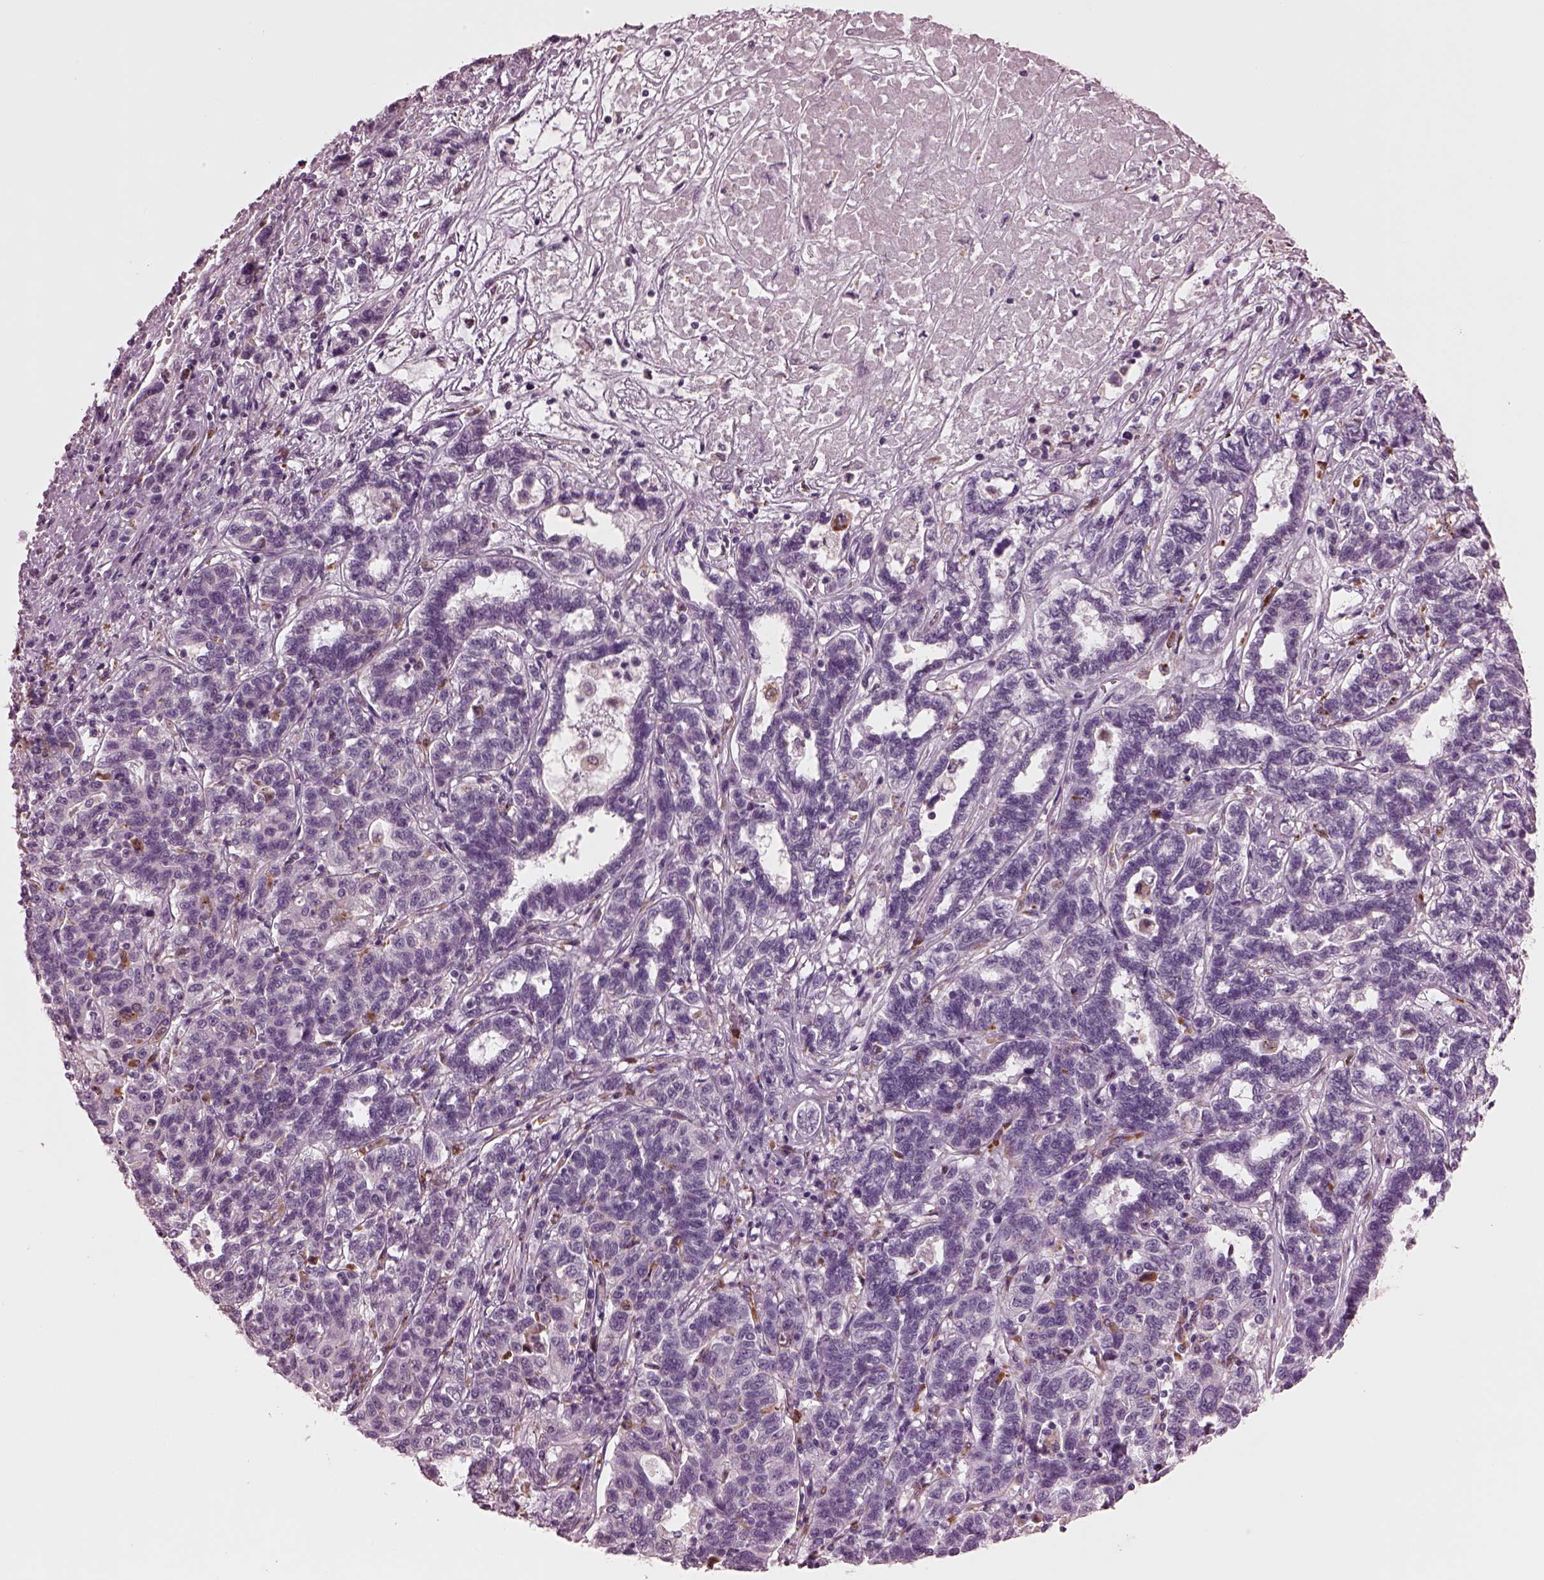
{"staining": {"intensity": "negative", "quantity": "none", "location": "none"}, "tissue": "liver cancer", "cell_type": "Tumor cells", "image_type": "cancer", "snomed": [{"axis": "morphology", "description": "Adenocarcinoma, NOS"}, {"axis": "morphology", "description": "Cholangiocarcinoma"}, {"axis": "topography", "description": "Liver"}], "caption": "Liver cancer was stained to show a protein in brown. There is no significant positivity in tumor cells. (DAB (3,3'-diaminobenzidine) immunohistochemistry (IHC) with hematoxylin counter stain).", "gene": "SLAMF8", "patient": {"sex": "male", "age": 64}}